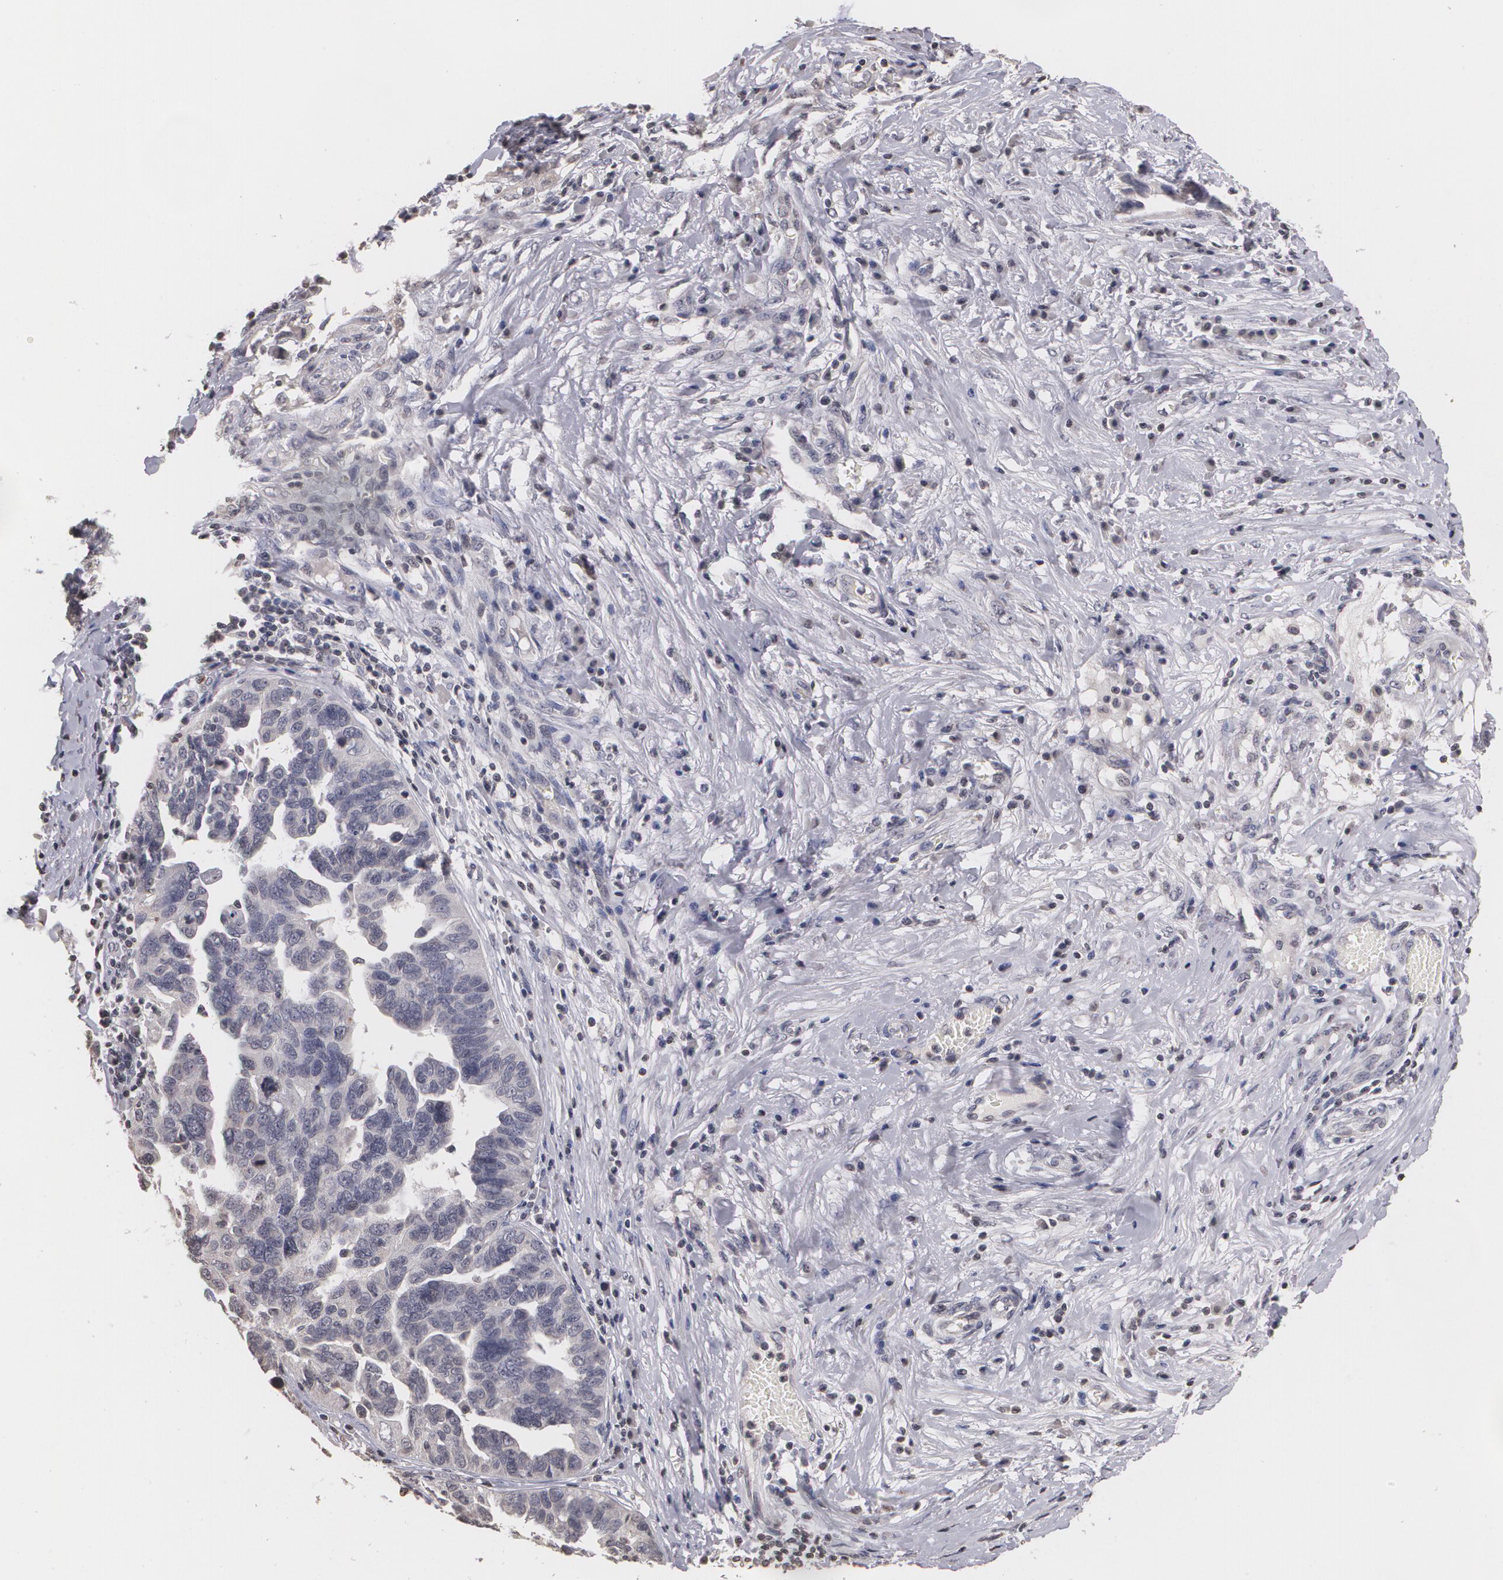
{"staining": {"intensity": "negative", "quantity": "none", "location": "none"}, "tissue": "ovarian cancer", "cell_type": "Tumor cells", "image_type": "cancer", "snomed": [{"axis": "morphology", "description": "Cystadenocarcinoma, serous, NOS"}, {"axis": "topography", "description": "Ovary"}], "caption": "Tumor cells show no significant expression in ovarian cancer. (Stains: DAB (3,3'-diaminobenzidine) immunohistochemistry with hematoxylin counter stain, Microscopy: brightfield microscopy at high magnification).", "gene": "THRB", "patient": {"sex": "female", "age": 64}}